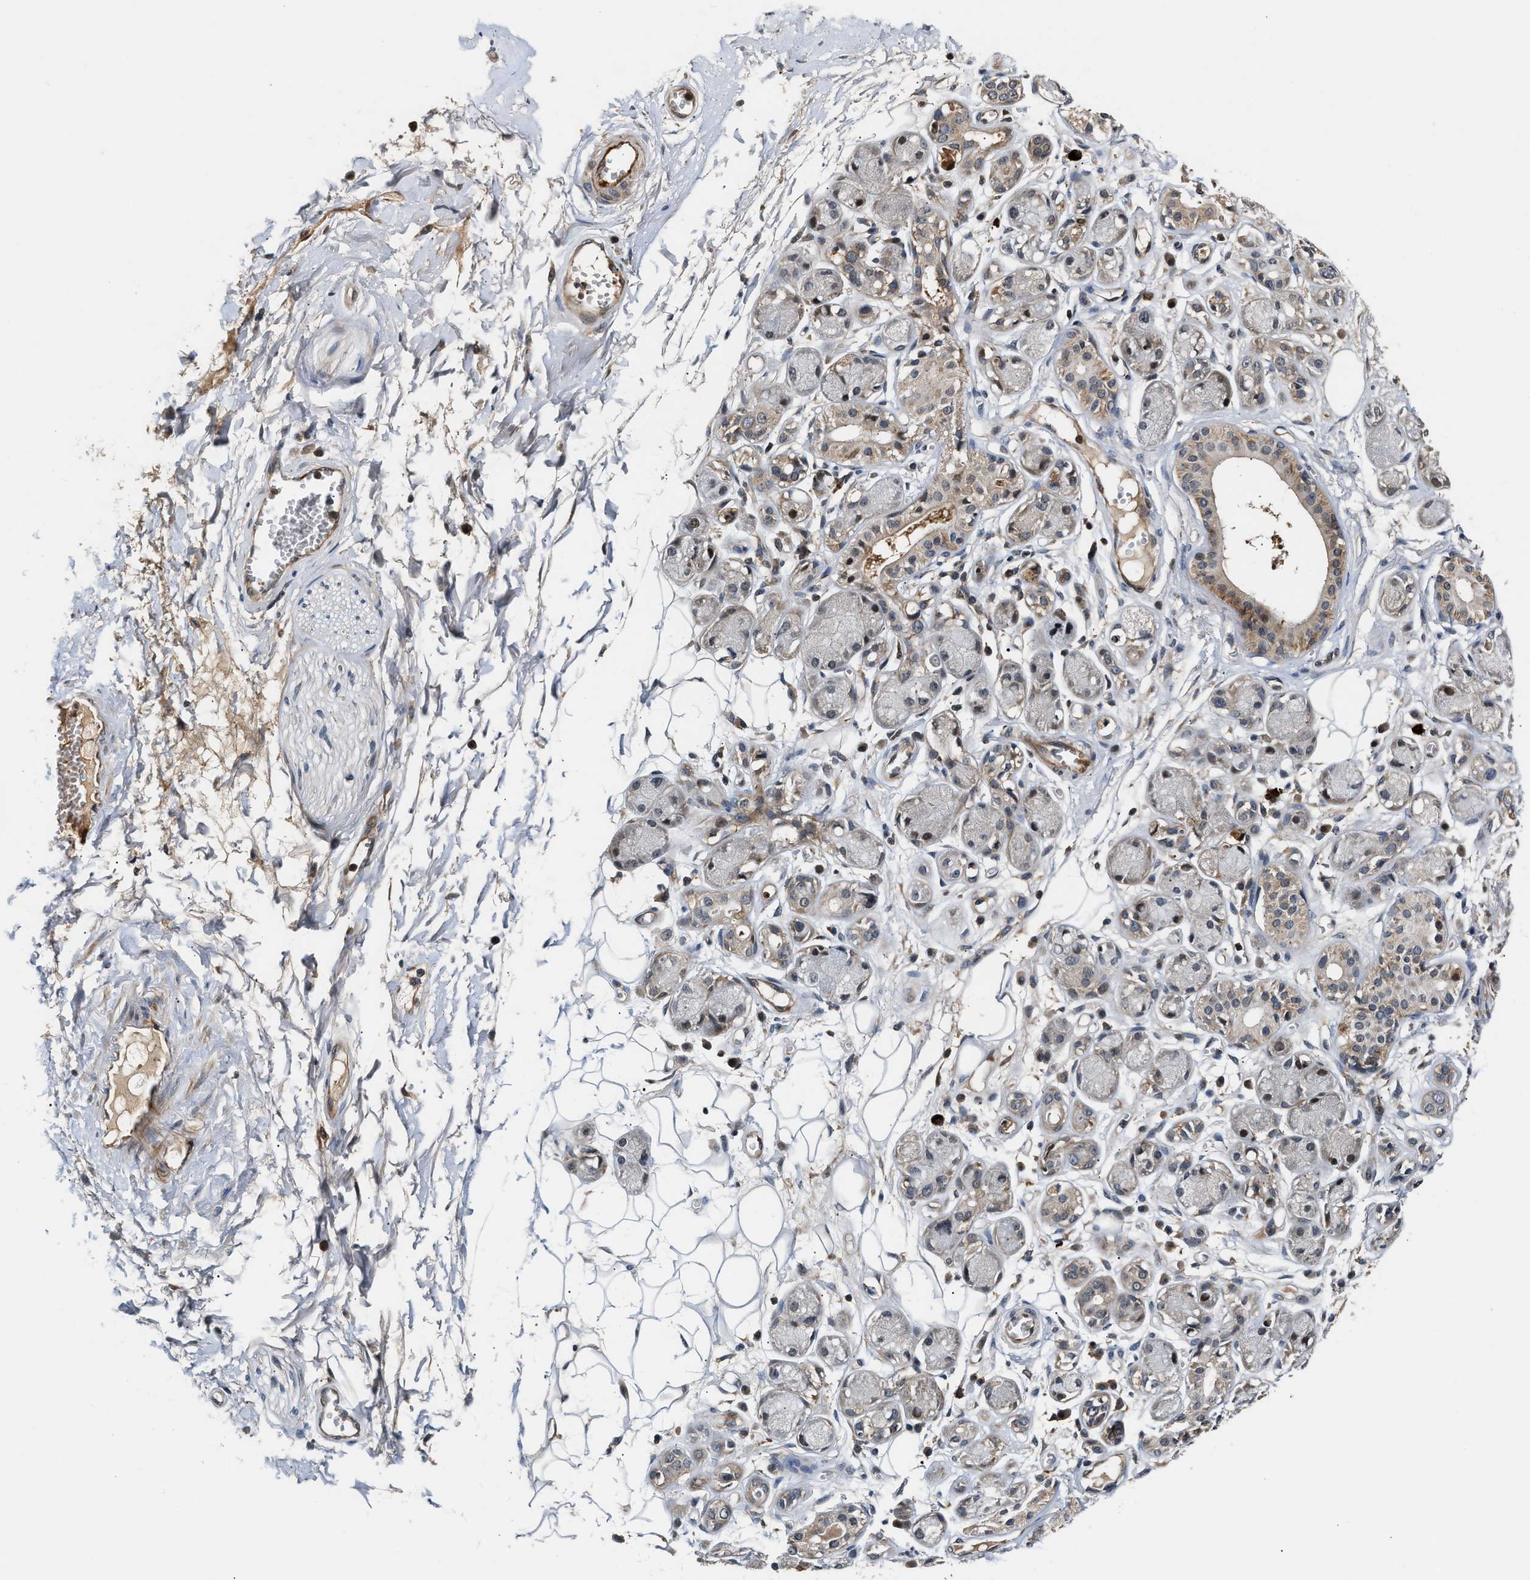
{"staining": {"intensity": "moderate", "quantity": ">75%", "location": "cytoplasmic/membranous"}, "tissue": "adipose tissue", "cell_type": "Adipocytes", "image_type": "normal", "snomed": [{"axis": "morphology", "description": "Normal tissue, NOS"}, {"axis": "morphology", "description": "Inflammation, NOS"}, {"axis": "topography", "description": "Salivary gland"}, {"axis": "topography", "description": "Peripheral nerve tissue"}], "caption": "Unremarkable adipose tissue exhibits moderate cytoplasmic/membranous expression in approximately >75% of adipocytes, visualized by immunohistochemistry. (IHC, brightfield microscopy, high magnification).", "gene": "TUT7", "patient": {"sex": "female", "age": 75}}